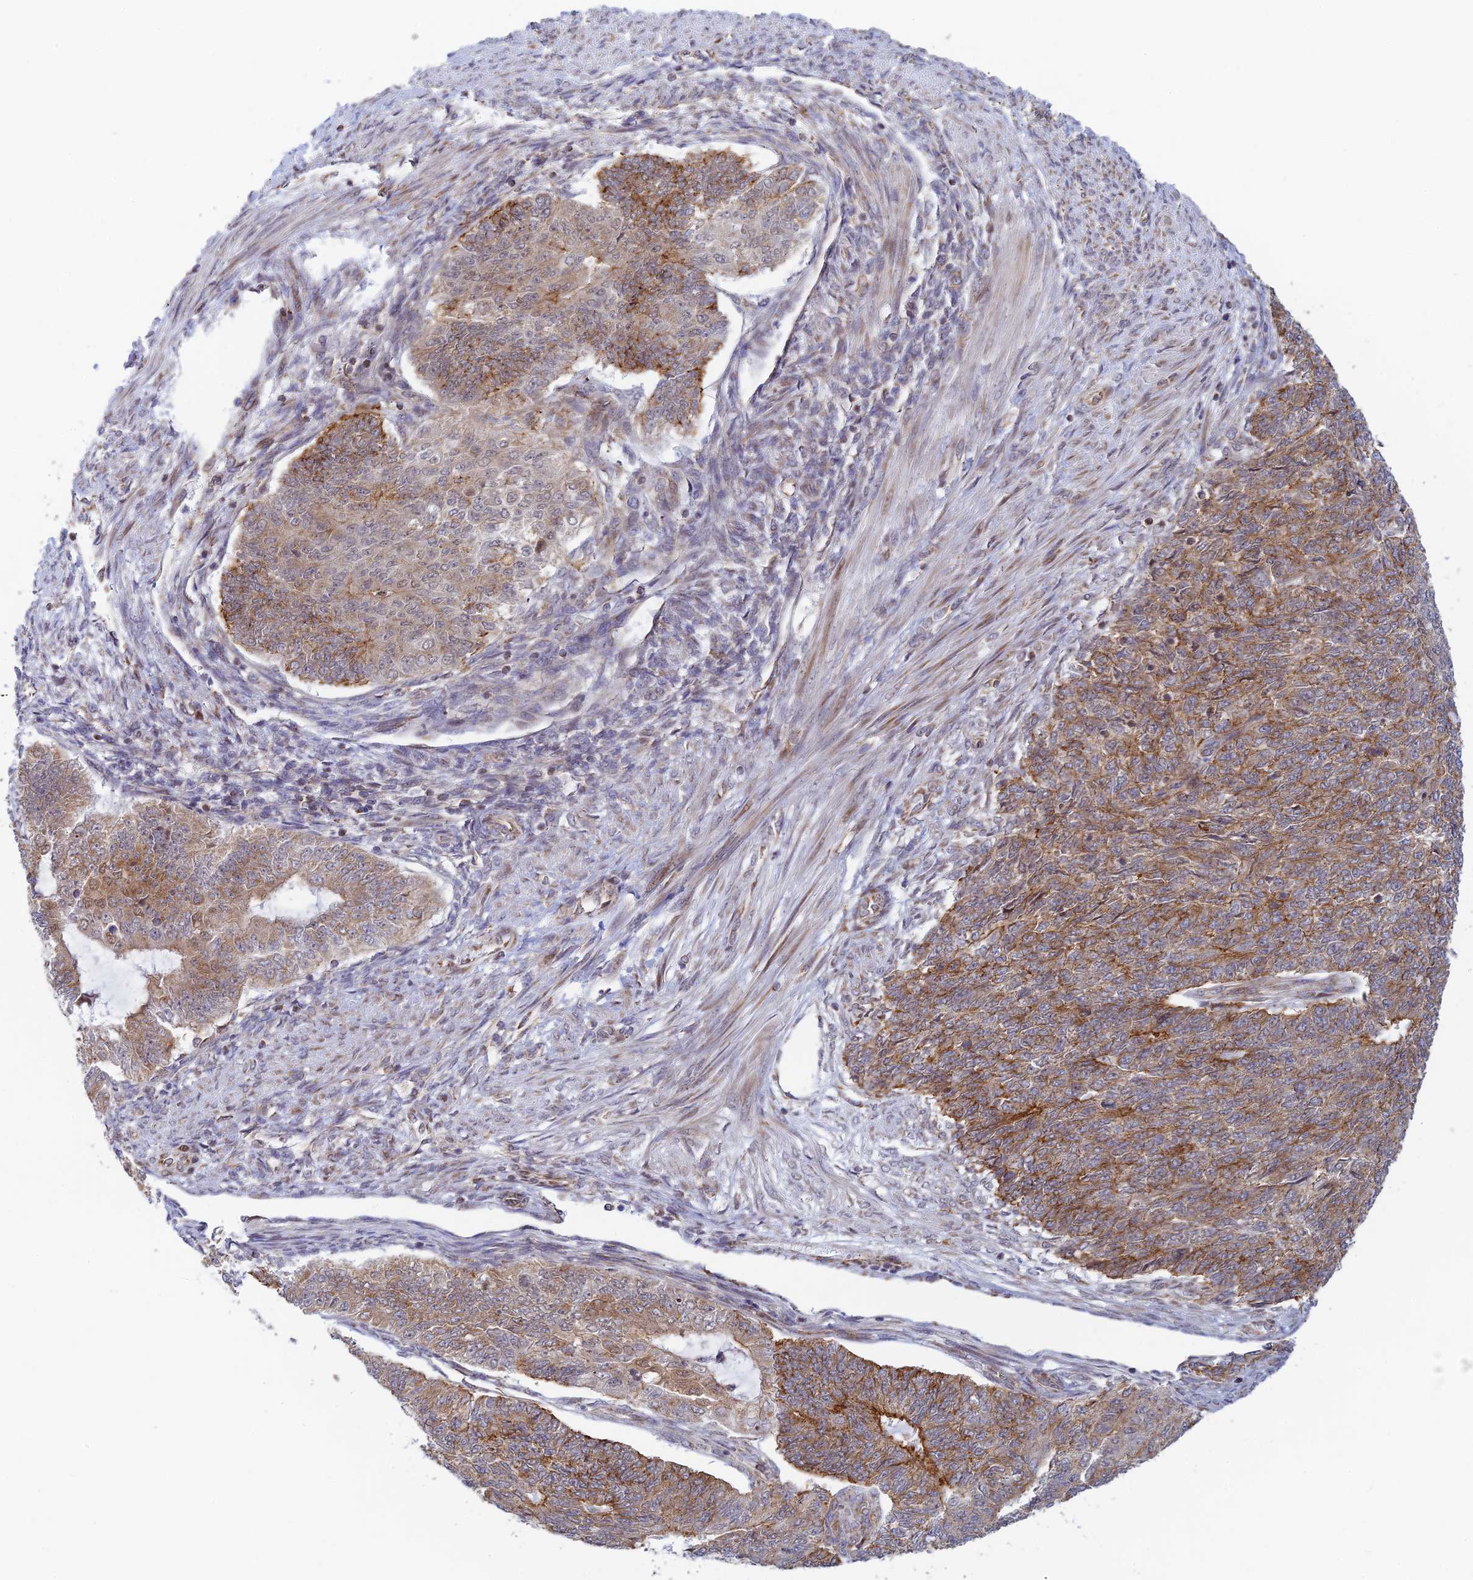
{"staining": {"intensity": "moderate", "quantity": "25%-75%", "location": "cytoplasmic/membranous"}, "tissue": "endometrial cancer", "cell_type": "Tumor cells", "image_type": "cancer", "snomed": [{"axis": "morphology", "description": "Adenocarcinoma, NOS"}, {"axis": "topography", "description": "Endometrium"}], "caption": "A histopathology image showing moderate cytoplasmic/membranous positivity in approximately 25%-75% of tumor cells in endometrial adenocarcinoma, as visualized by brown immunohistochemical staining.", "gene": "HOOK2", "patient": {"sex": "female", "age": 32}}